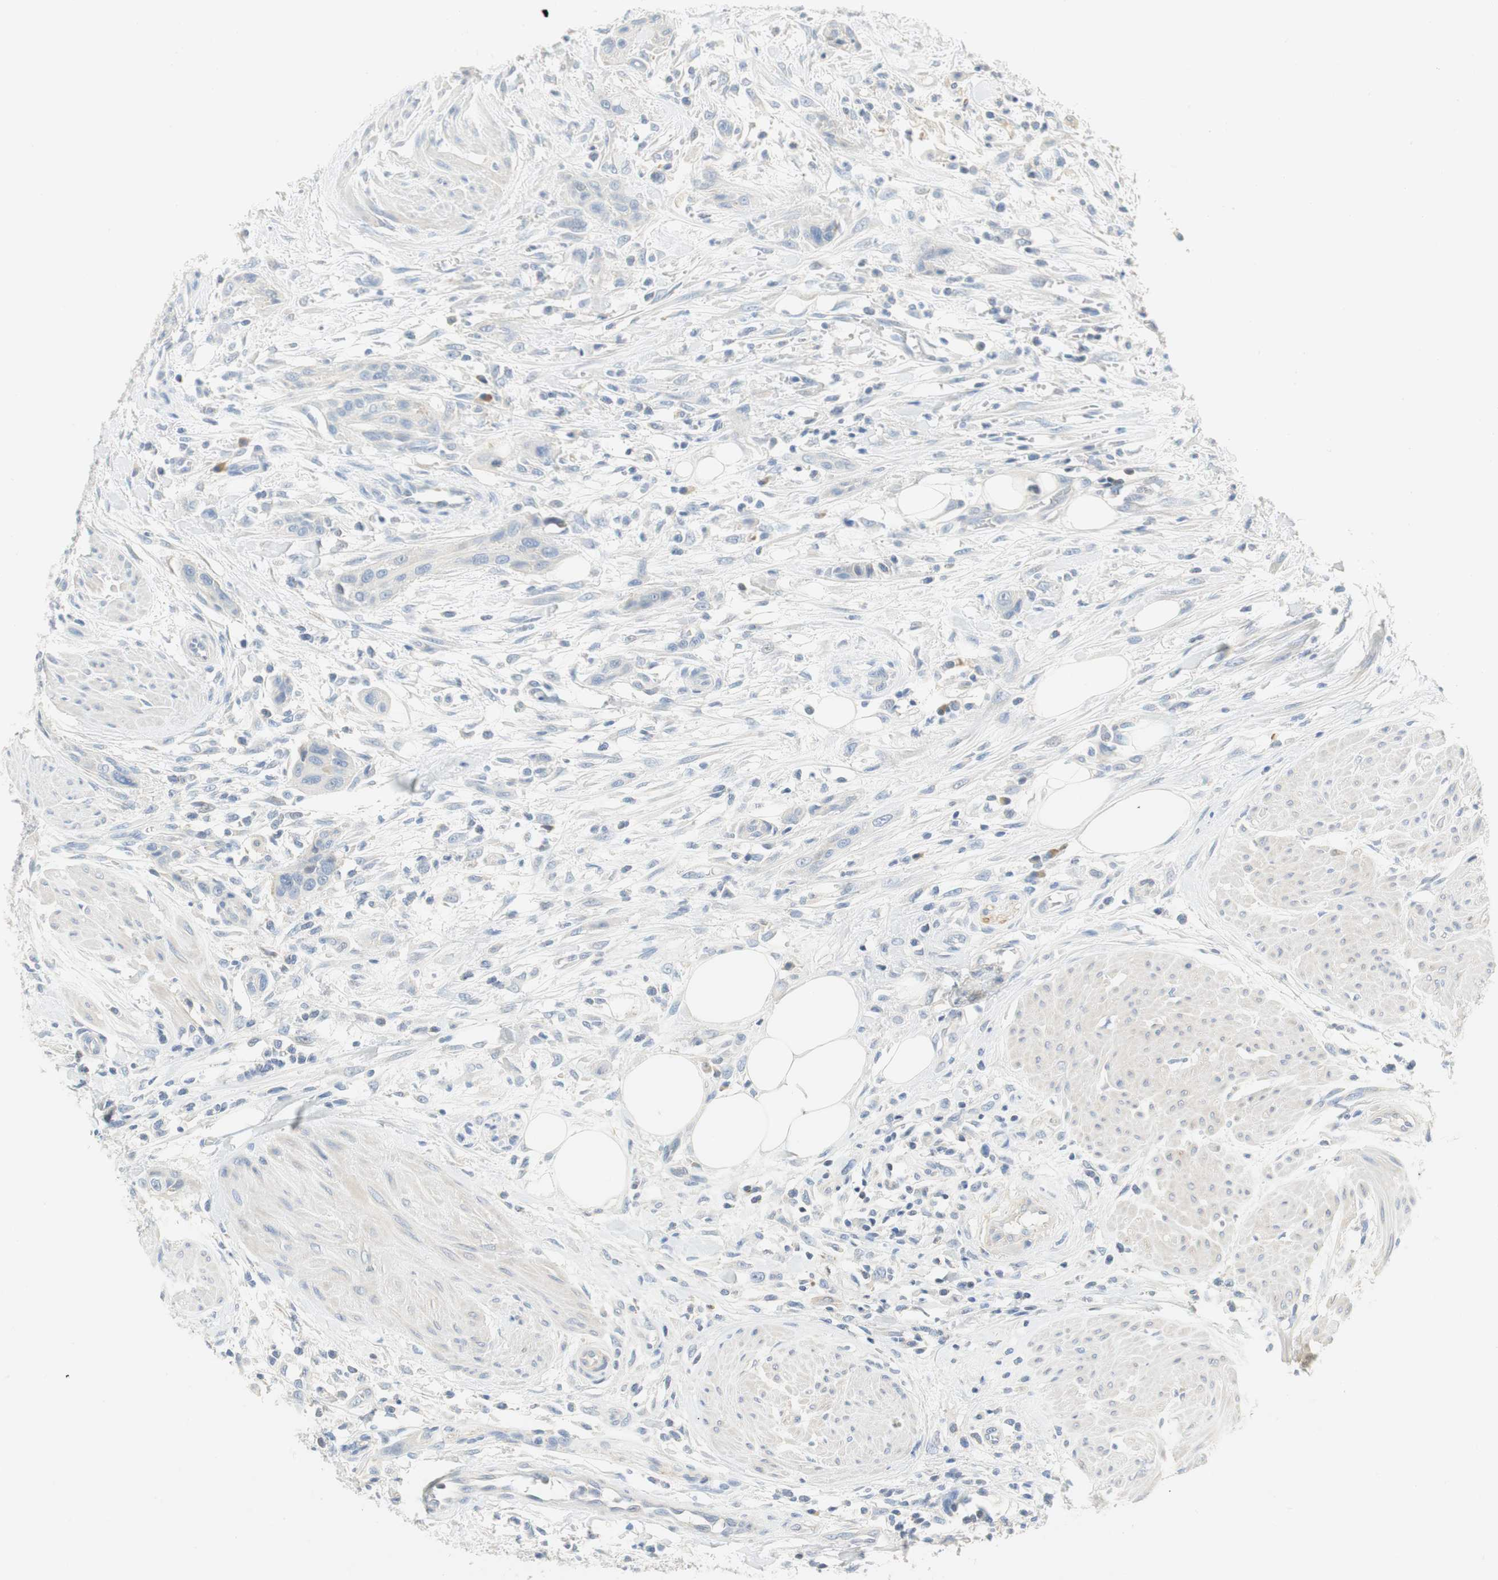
{"staining": {"intensity": "negative", "quantity": "none", "location": "none"}, "tissue": "urothelial cancer", "cell_type": "Tumor cells", "image_type": "cancer", "snomed": [{"axis": "morphology", "description": "Urothelial carcinoma, High grade"}, {"axis": "topography", "description": "Urinary bladder"}], "caption": "DAB (3,3'-diaminobenzidine) immunohistochemical staining of urothelial cancer demonstrates no significant staining in tumor cells.", "gene": "CCM2L", "patient": {"sex": "male", "age": 35}}